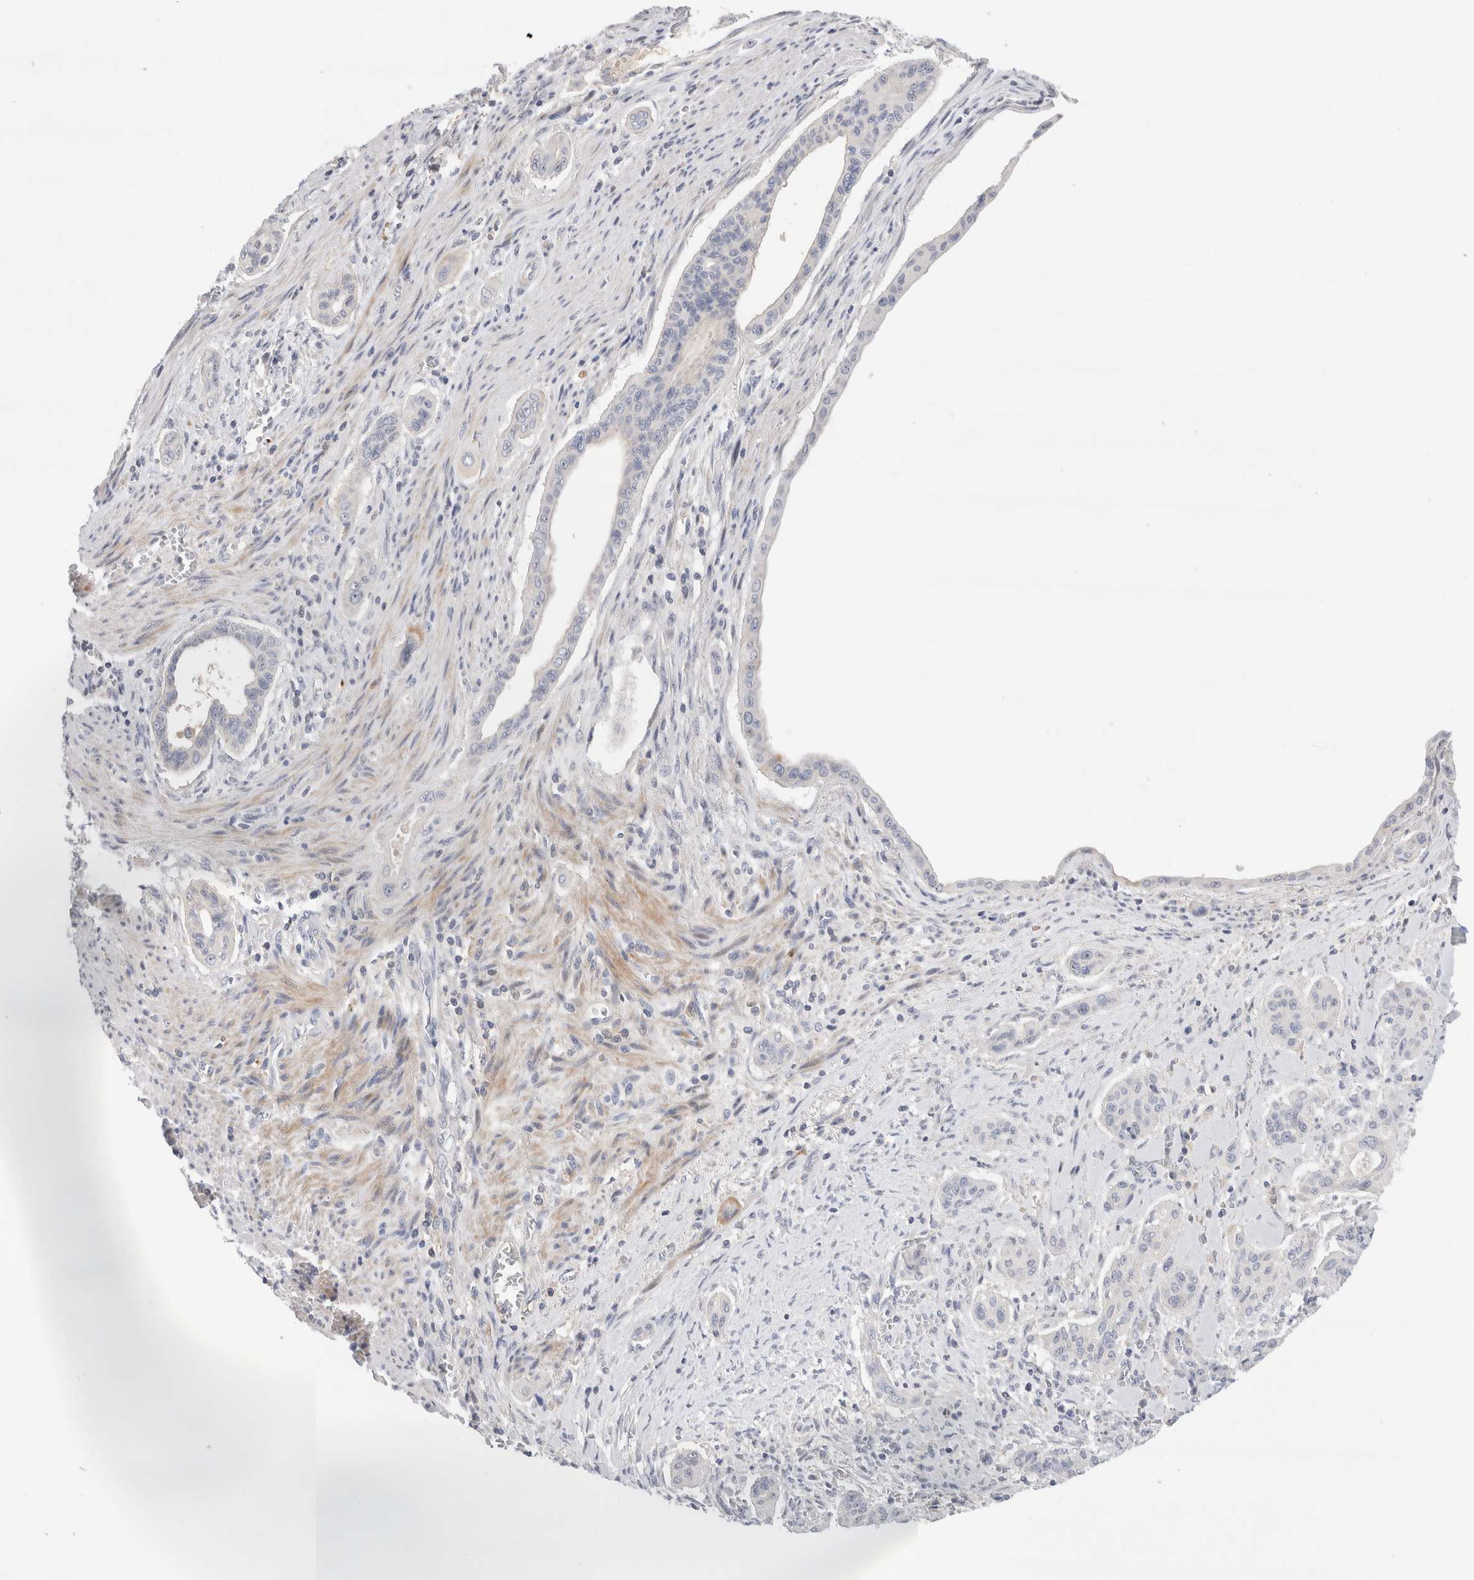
{"staining": {"intensity": "negative", "quantity": "none", "location": "none"}, "tissue": "pancreatic cancer", "cell_type": "Tumor cells", "image_type": "cancer", "snomed": [{"axis": "morphology", "description": "Adenocarcinoma, NOS"}, {"axis": "topography", "description": "Pancreas"}], "caption": "Human pancreatic cancer (adenocarcinoma) stained for a protein using immunohistochemistry reveals no staining in tumor cells.", "gene": "ECHDC2", "patient": {"sex": "male", "age": 77}}